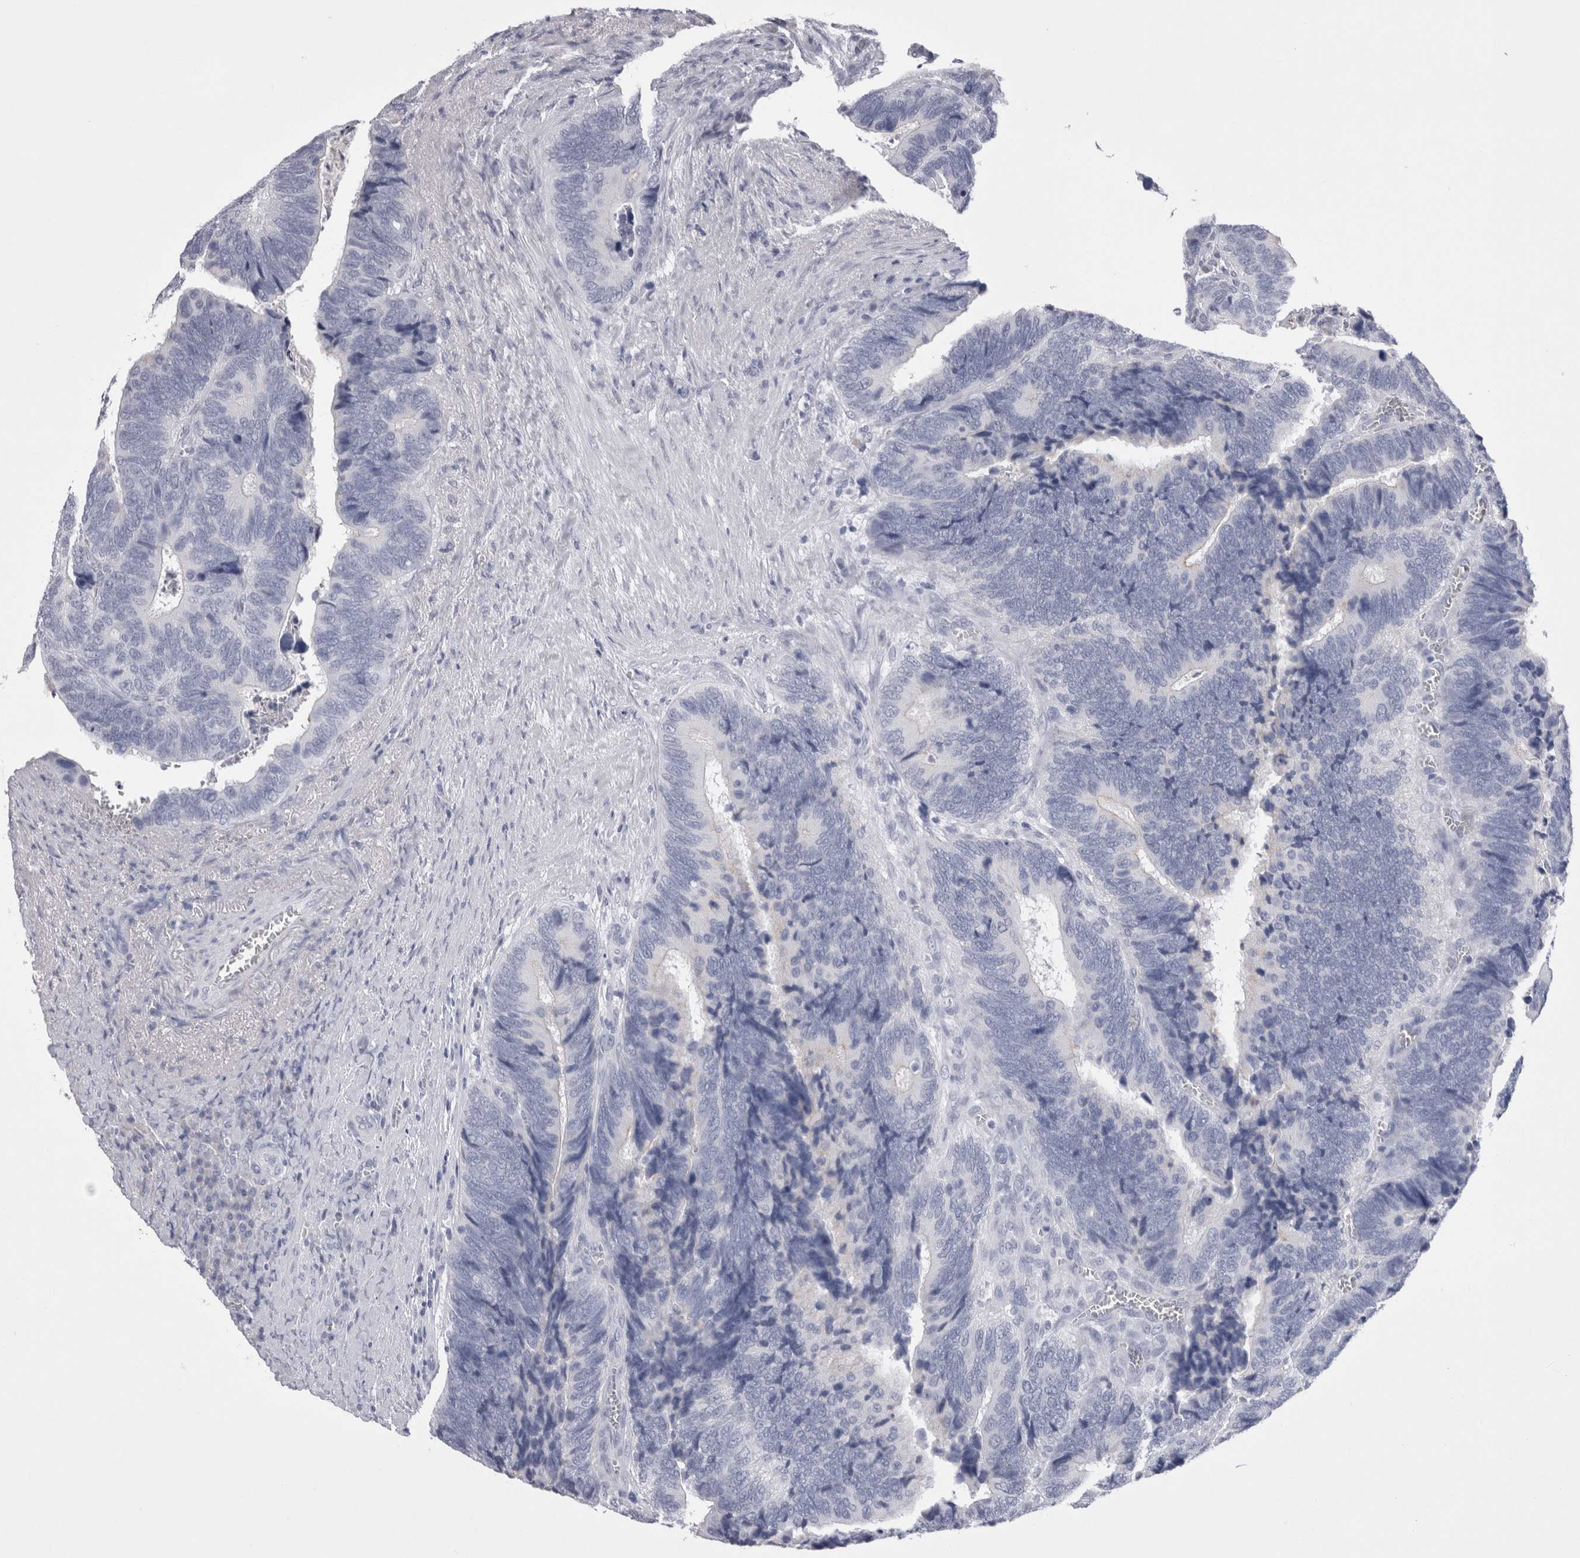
{"staining": {"intensity": "negative", "quantity": "none", "location": "none"}, "tissue": "colorectal cancer", "cell_type": "Tumor cells", "image_type": "cancer", "snomed": [{"axis": "morphology", "description": "Adenocarcinoma, NOS"}, {"axis": "topography", "description": "Colon"}], "caption": "Tumor cells show no significant expression in colorectal cancer.", "gene": "CDHR5", "patient": {"sex": "male", "age": 72}}